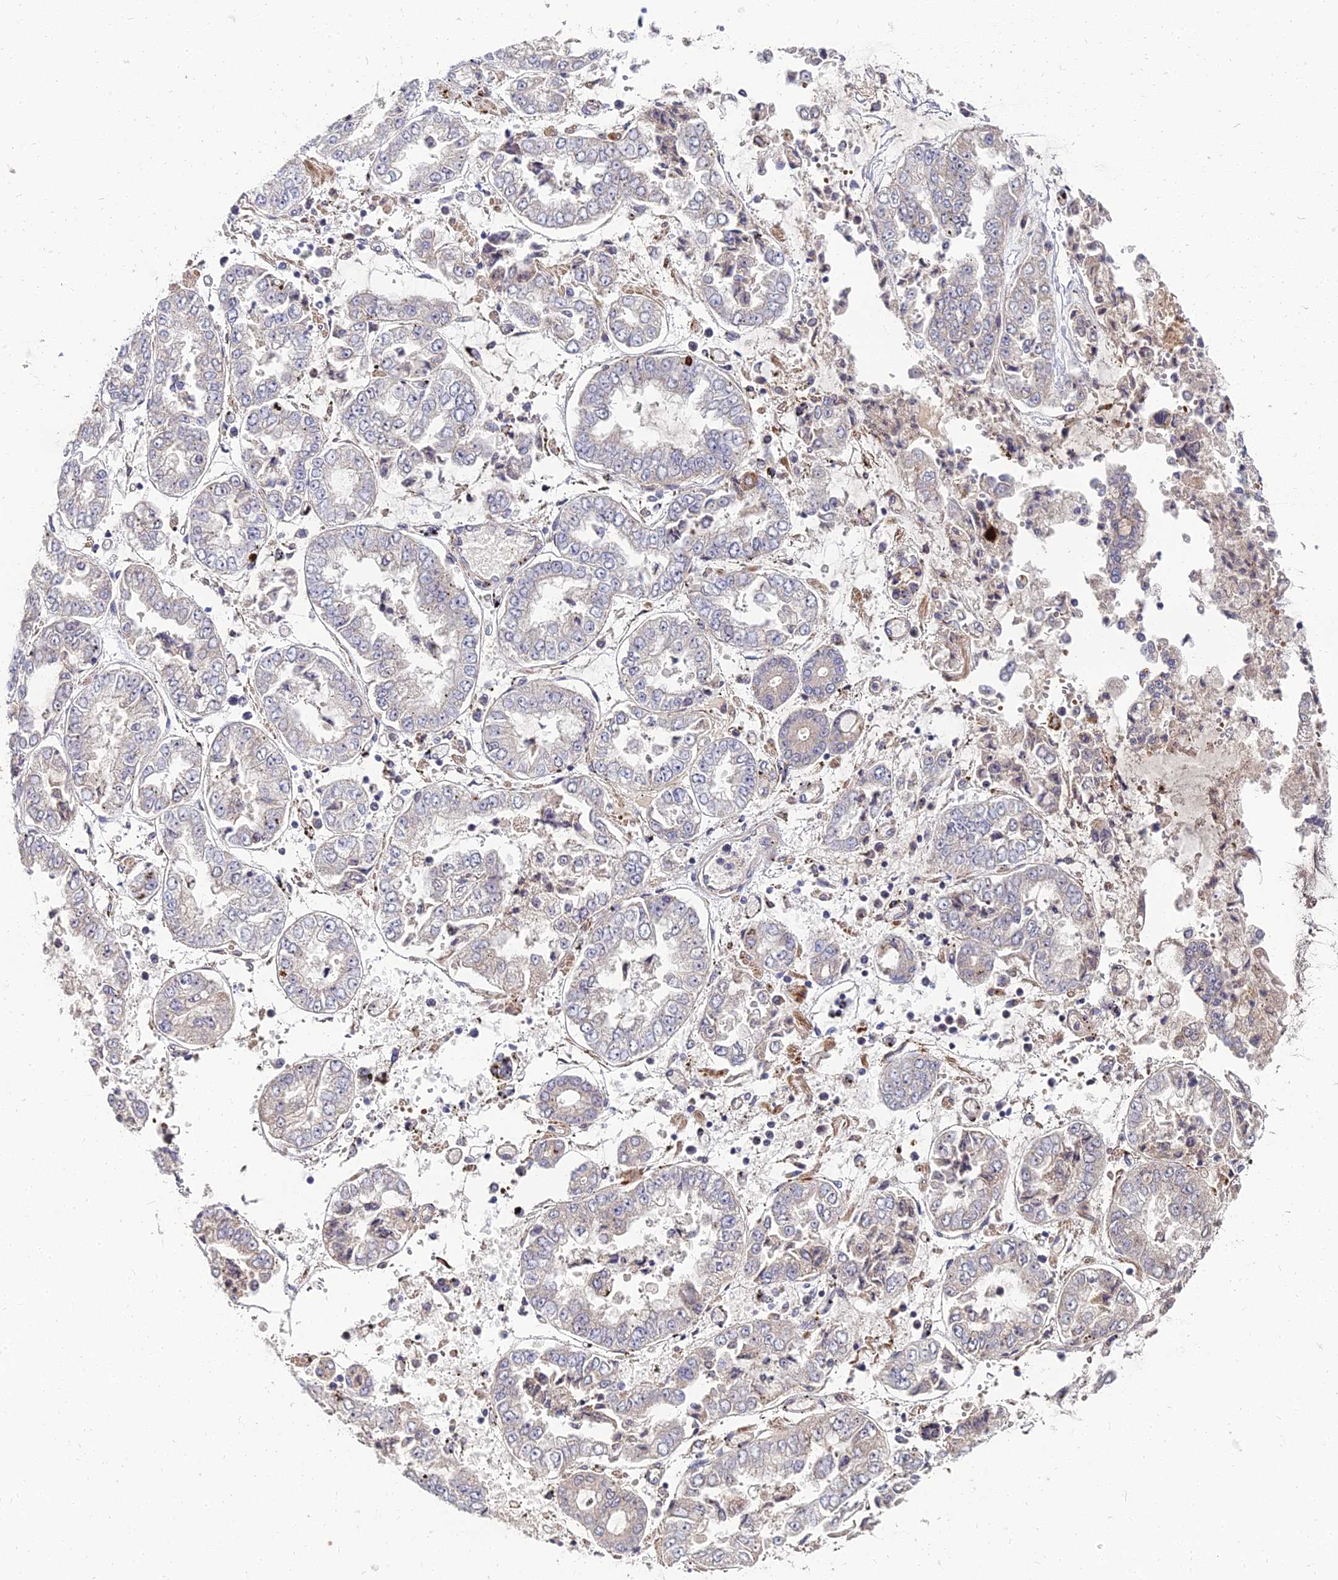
{"staining": {"intensity": "negative", "quantity": "none", "location": "none"}, "tissue": "stomach cancer", "cell_type": "Tumor cells", "image_type": "cancer", "snomed": [{"axis": "morphology", "description": "Adenocarcinoma, NOS"}, {"axis": "topography", "description": "Stomach"}], "caption": "Tumor cells show no significant staining in adenocarcinoma (stomach). (Immunohistochemistry (ihc), brightfield microscopy, high magnification).", "gene": "NPY", "patient": {"sex": "male", "age": 76}}